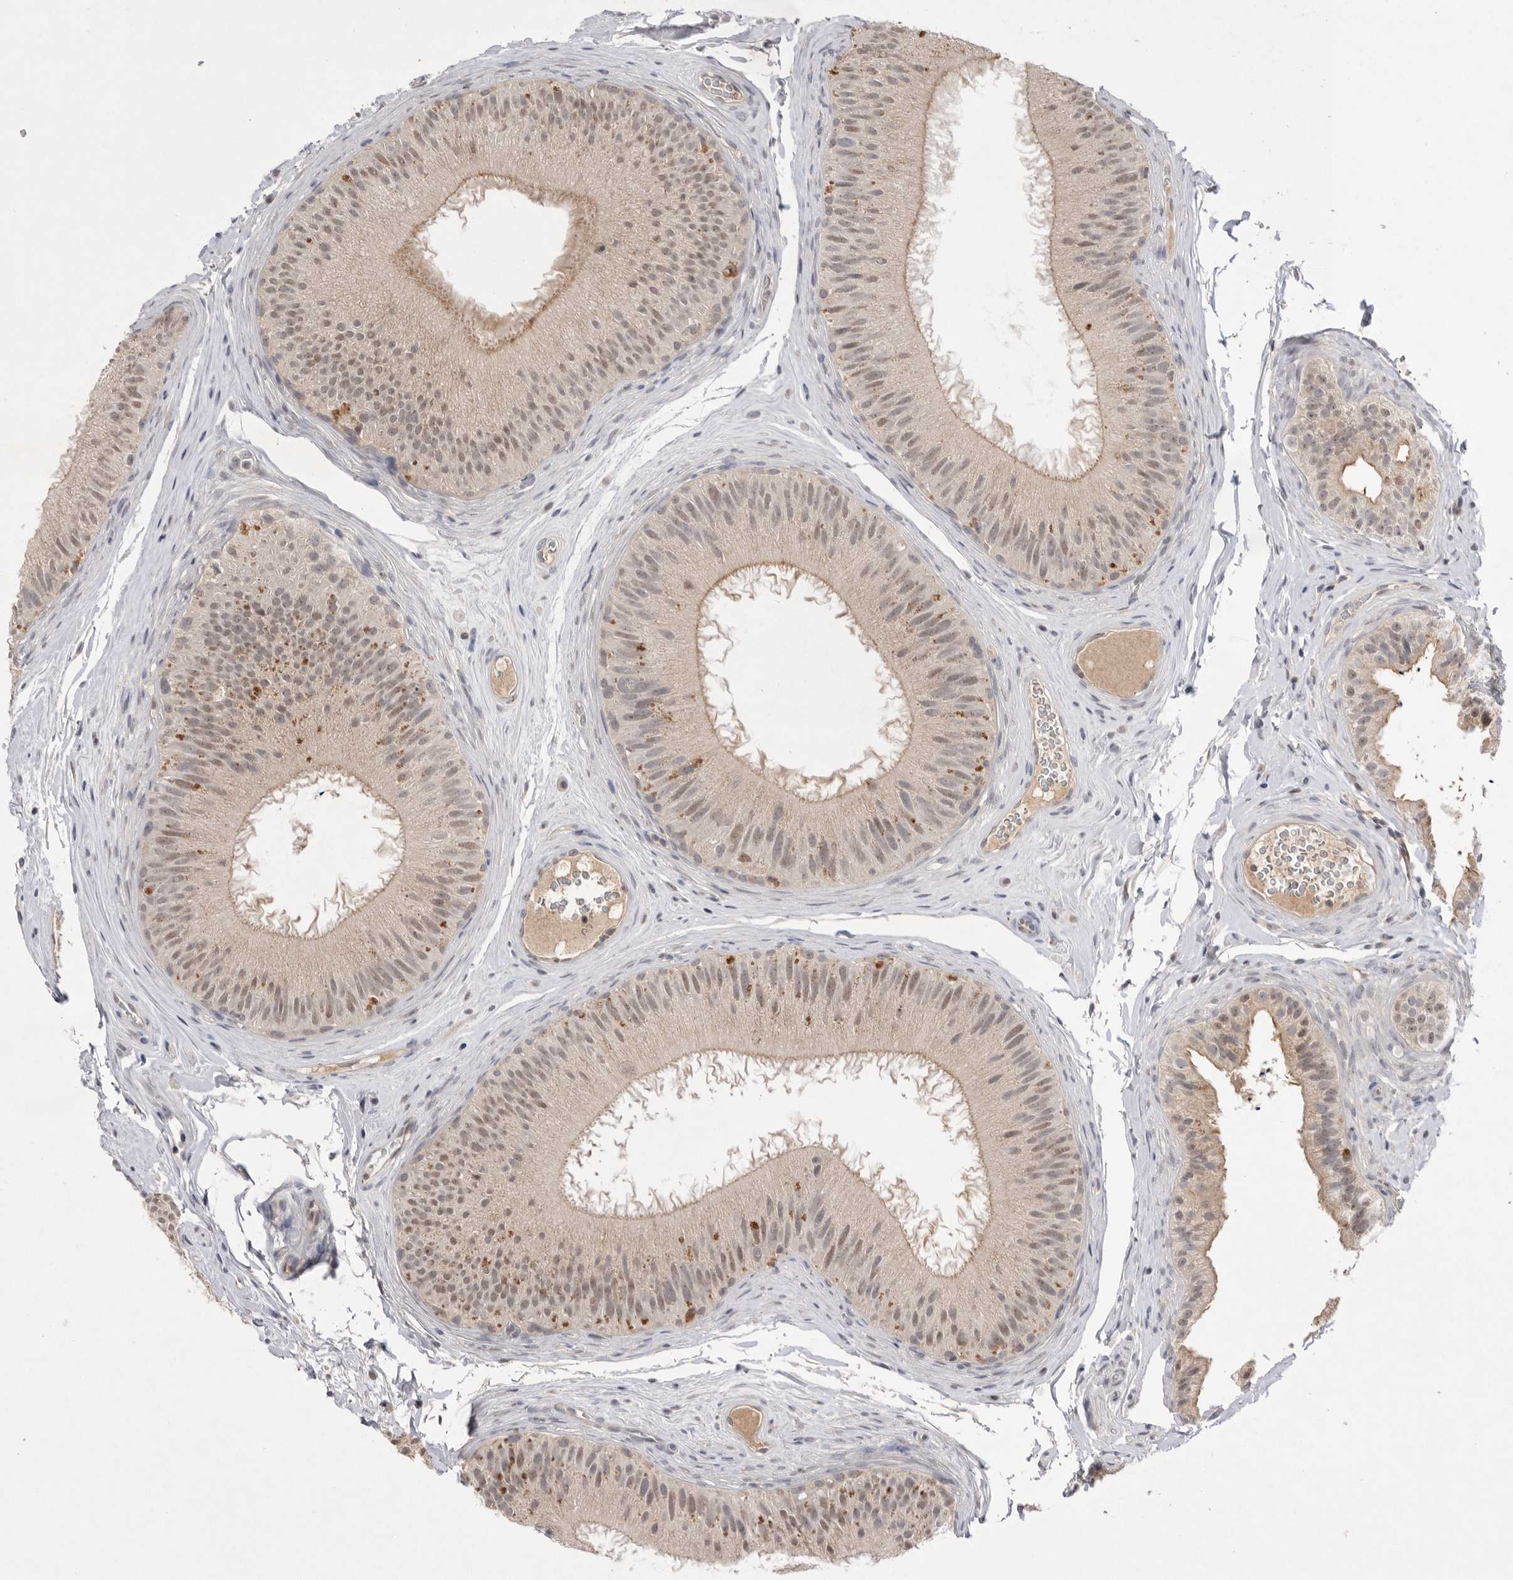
{"staining": {"intensity": "moderate", "quantity": "25%-75%", "location": "cytoplasmic/membranous,nuclear"}, "tissue": "epididymis", "cell_type": "Glandular cells", "image_type": "normal", "snomed": [{"axis": "morphology", "description": "Normal tissue, NOS"}, {"axis": "topography", "description": "Epididymis"}], "caption": "Glandular cells show medium levels of moderate cytoplasmic/membranous,nuclear staining in about 25%-75% of cells in unremarkable human epididymis.", "gene": "HUS1", "patient": {"sex": "male", "age": 45}}